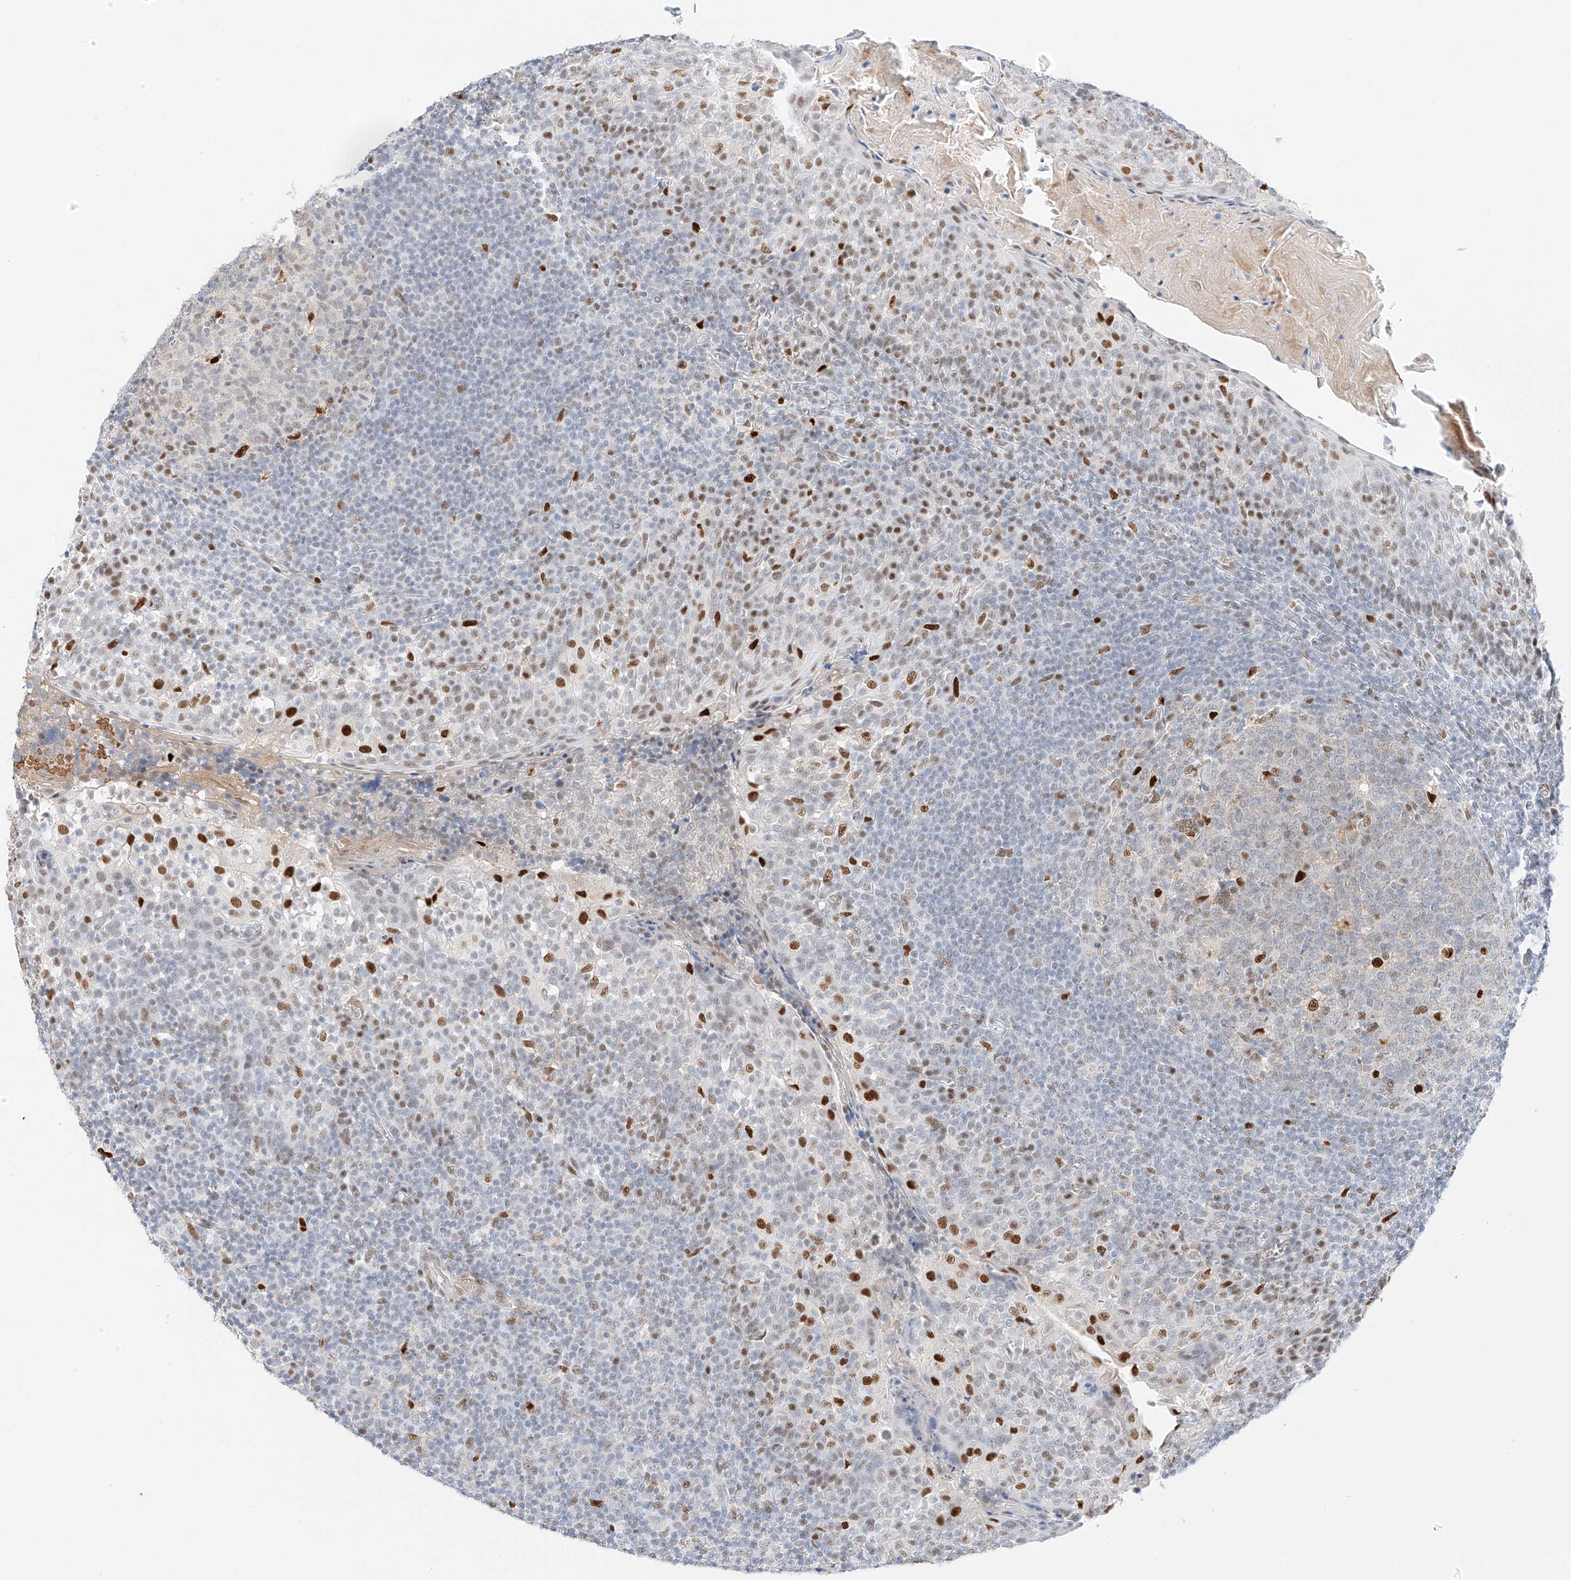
{"staining": {"intensity": "strong", "quantity": "<25%", "location": "nuclear"}, "tissue": "tonsil", "cell_type": "Germinal center cells", "image_type": "normal", "snomed": [{"axis": "morphology", "description": "Normal tissue, NOS"}, {"axis": "topography", "description": "Tonsil"}], "caption": "High-power microscopy captured an immunohistochemistry micrograph of unremarkable tonsil, revealing strong nuclear staining in approximately <25% of germinal center cells.", "gene": "APIP", "patient": {"sex": "female", "age": 19}}